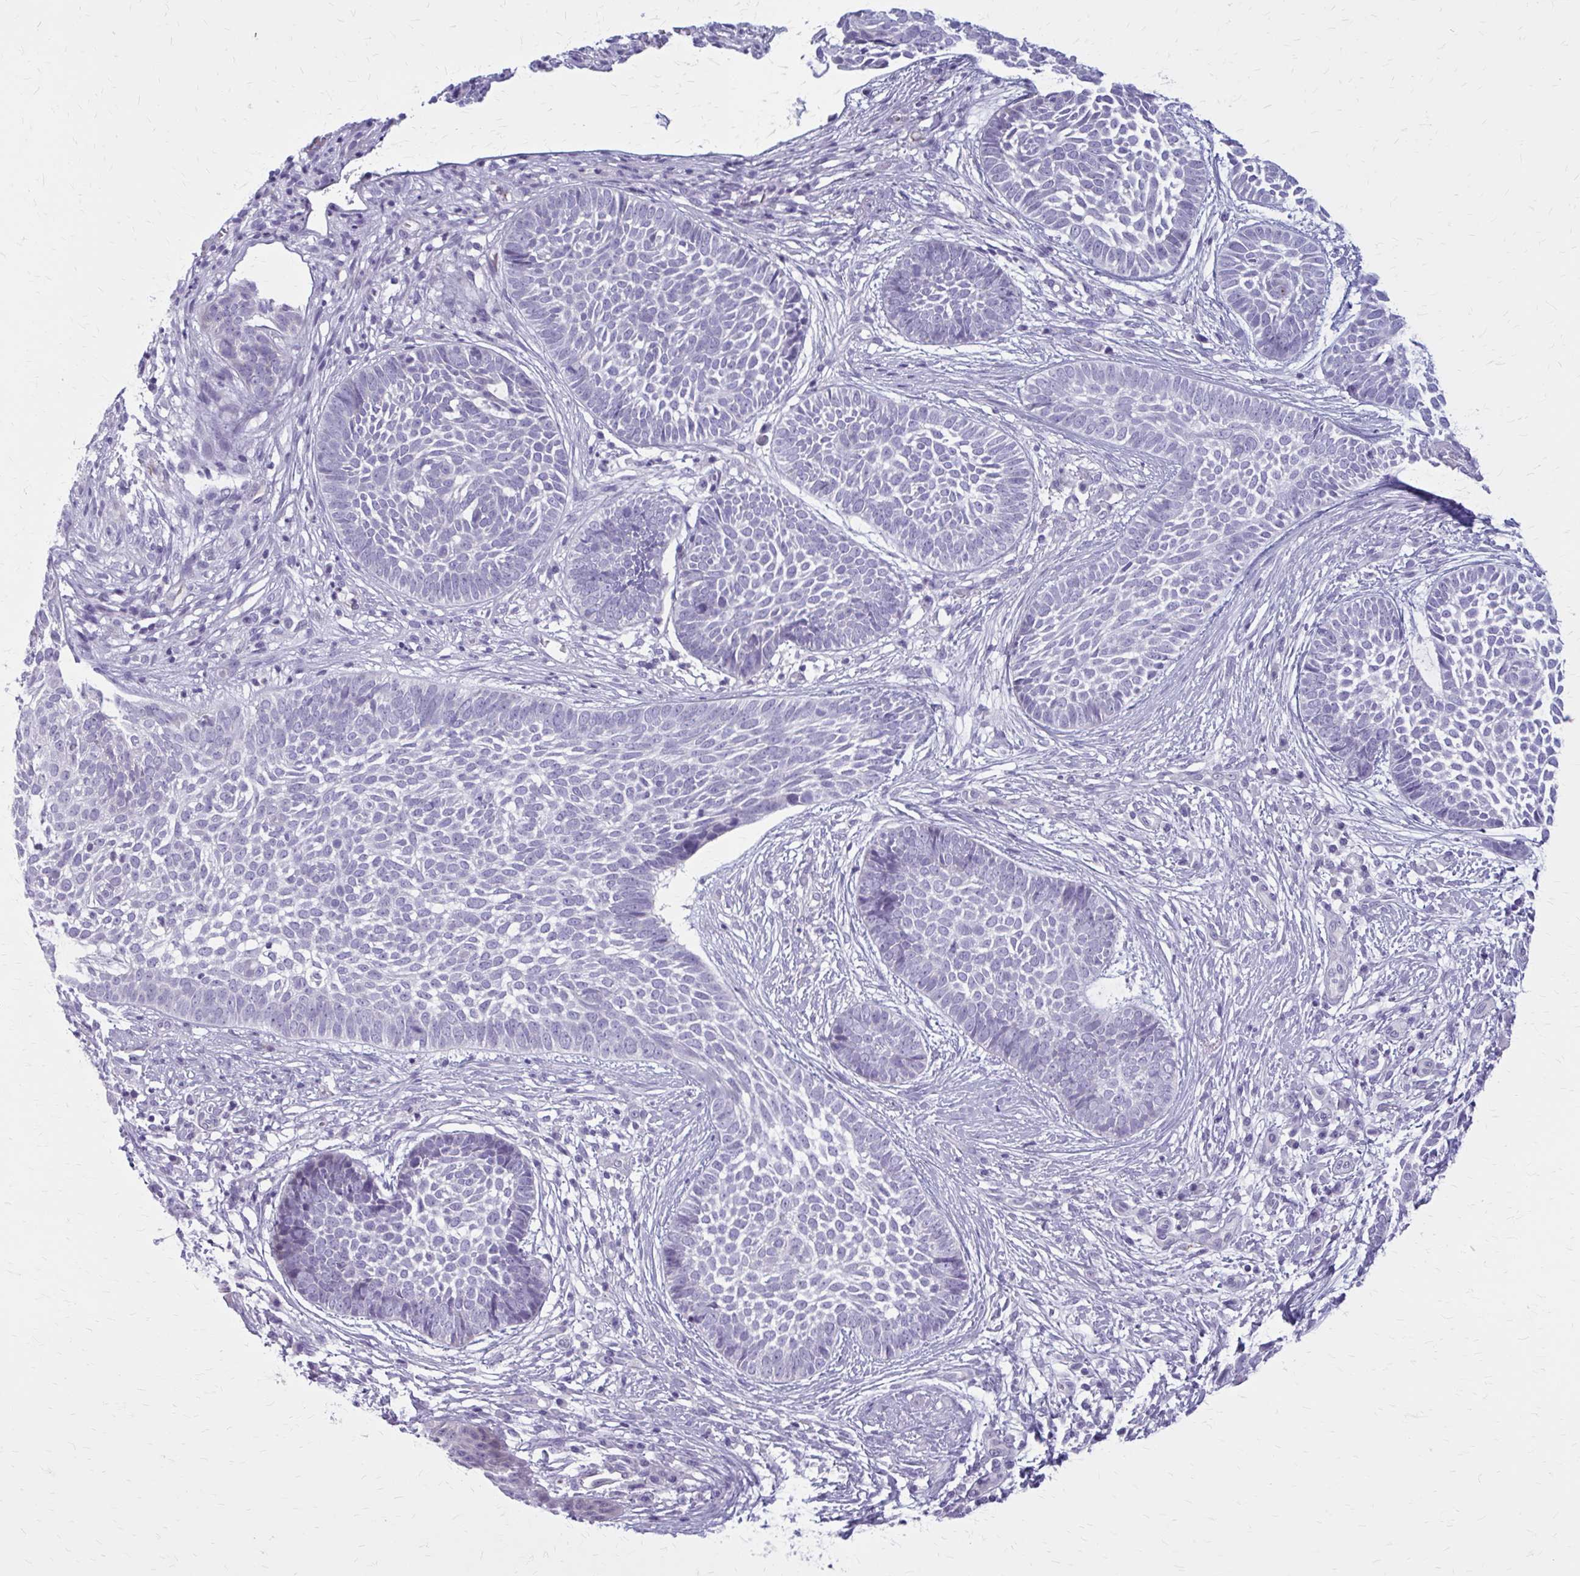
{"staining": {"intensity": "negative", "quantity": "none", "location": "none"}, "tissue": "skin cancer", "cell_type": "Tumor cells", "image_type": "cancer", "snomed": [{"axis": "morphology", "description": "Basal cell carcinoma"}, {"axis": "topography", "description": "Skin"}], "caption": "Skin cancer (basal cell carcinoma) stained for a protein using IHC shows no positivity tumor cells.", "gene": "CASQ2", "patient": {"sex": "female", "age": 89}}